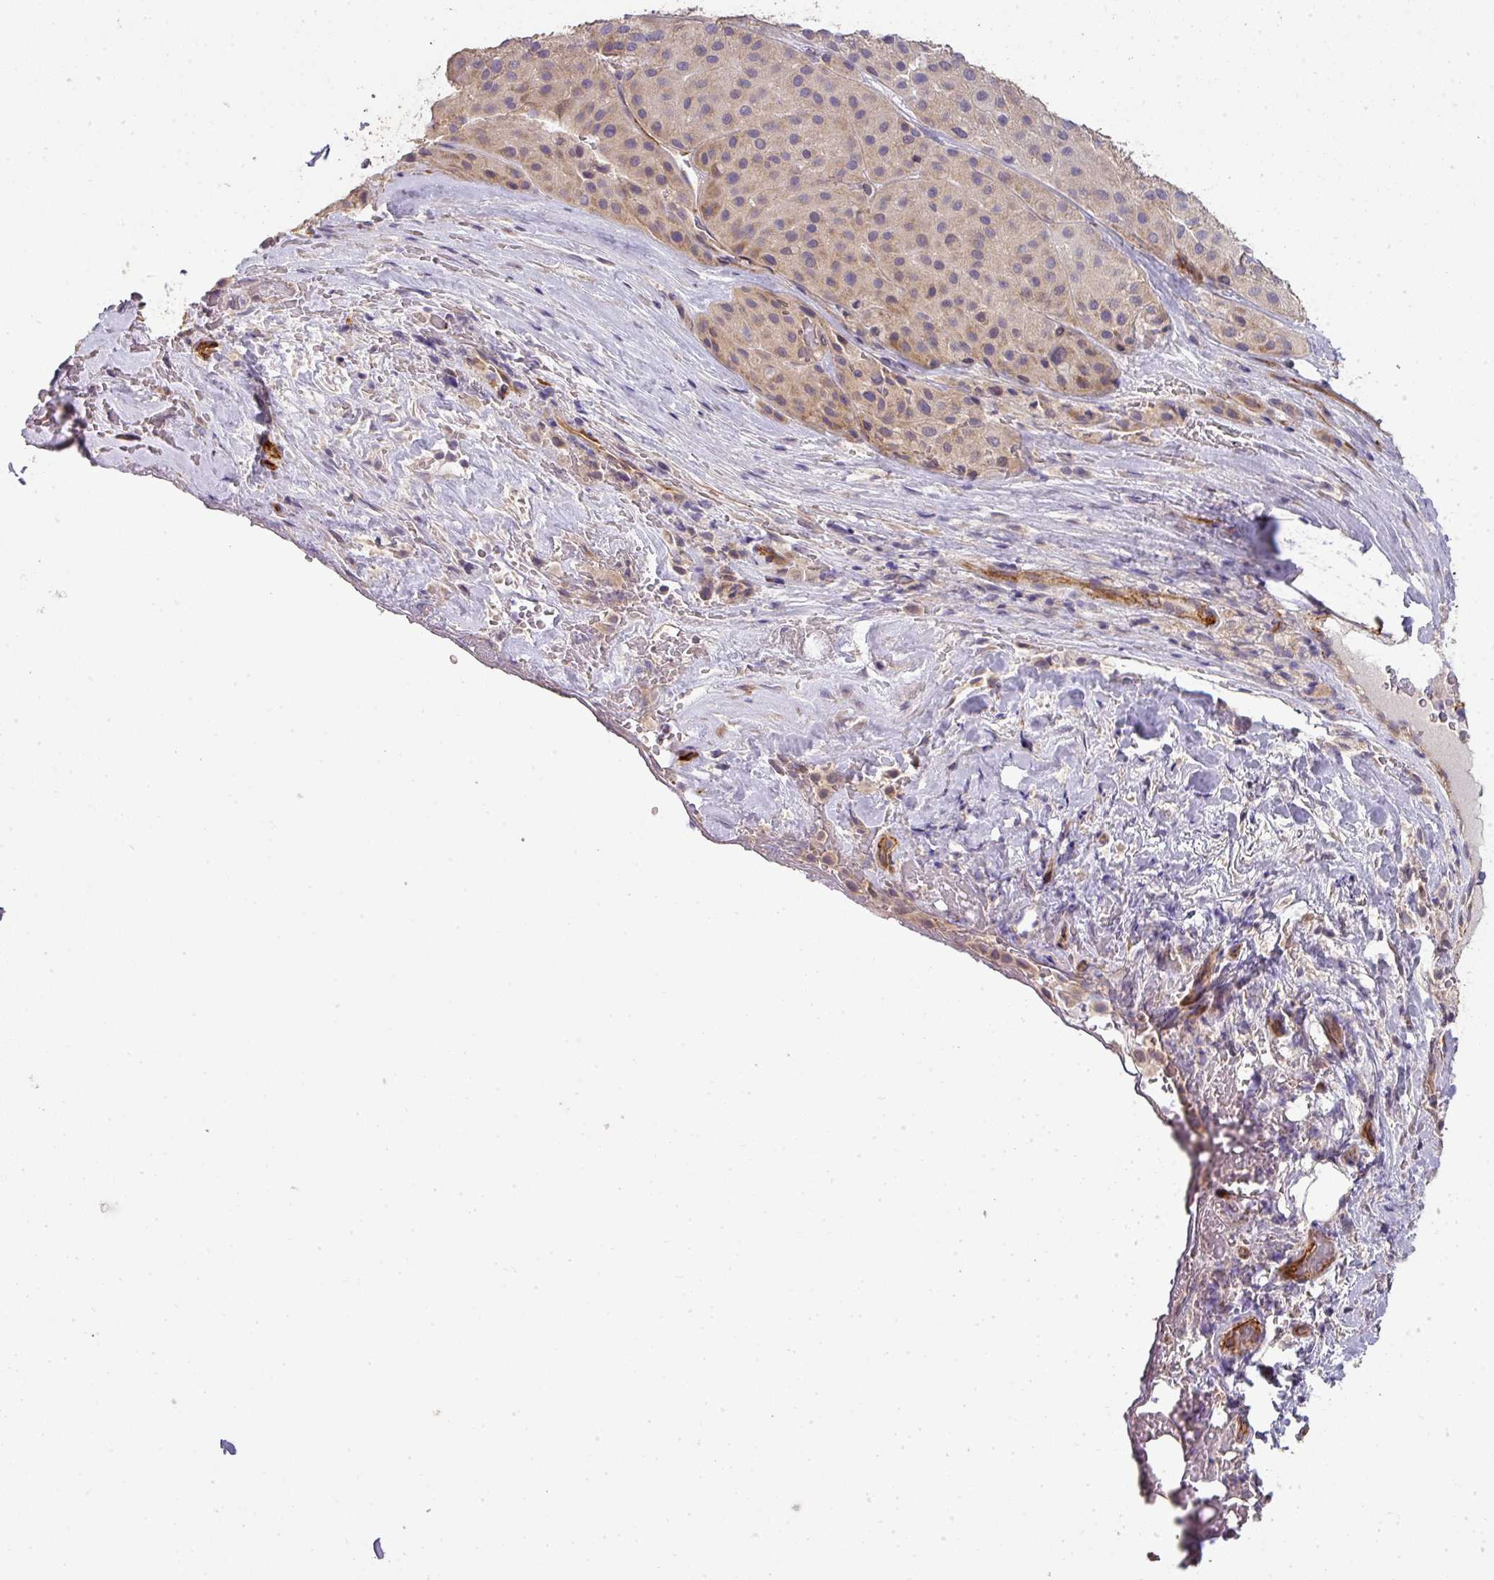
{"staining": {"intensity": "weak", "quantity": "<25%", "location": "cytoplasmic/membranous"}, "tissue": "melanoma", "cell_type": "Tumor cells", "image_type": "cancer", "snomed": [{"axis": "morphology", "description": "Malignant melanoma, Metastatic site"}, {"axis": "topography", "description": "Smooth muscle"}], "caption": "An IHC photomicrograph of melanoma is shown. There is no staining in tumor cells of melanoma. (Brightfield microscopy of DAB (3,3'-diaminobenzidine) immunohistochemistry at high magnification).", "gene": "PCDH1", "patient": {"sex": "male", "age": 41}}